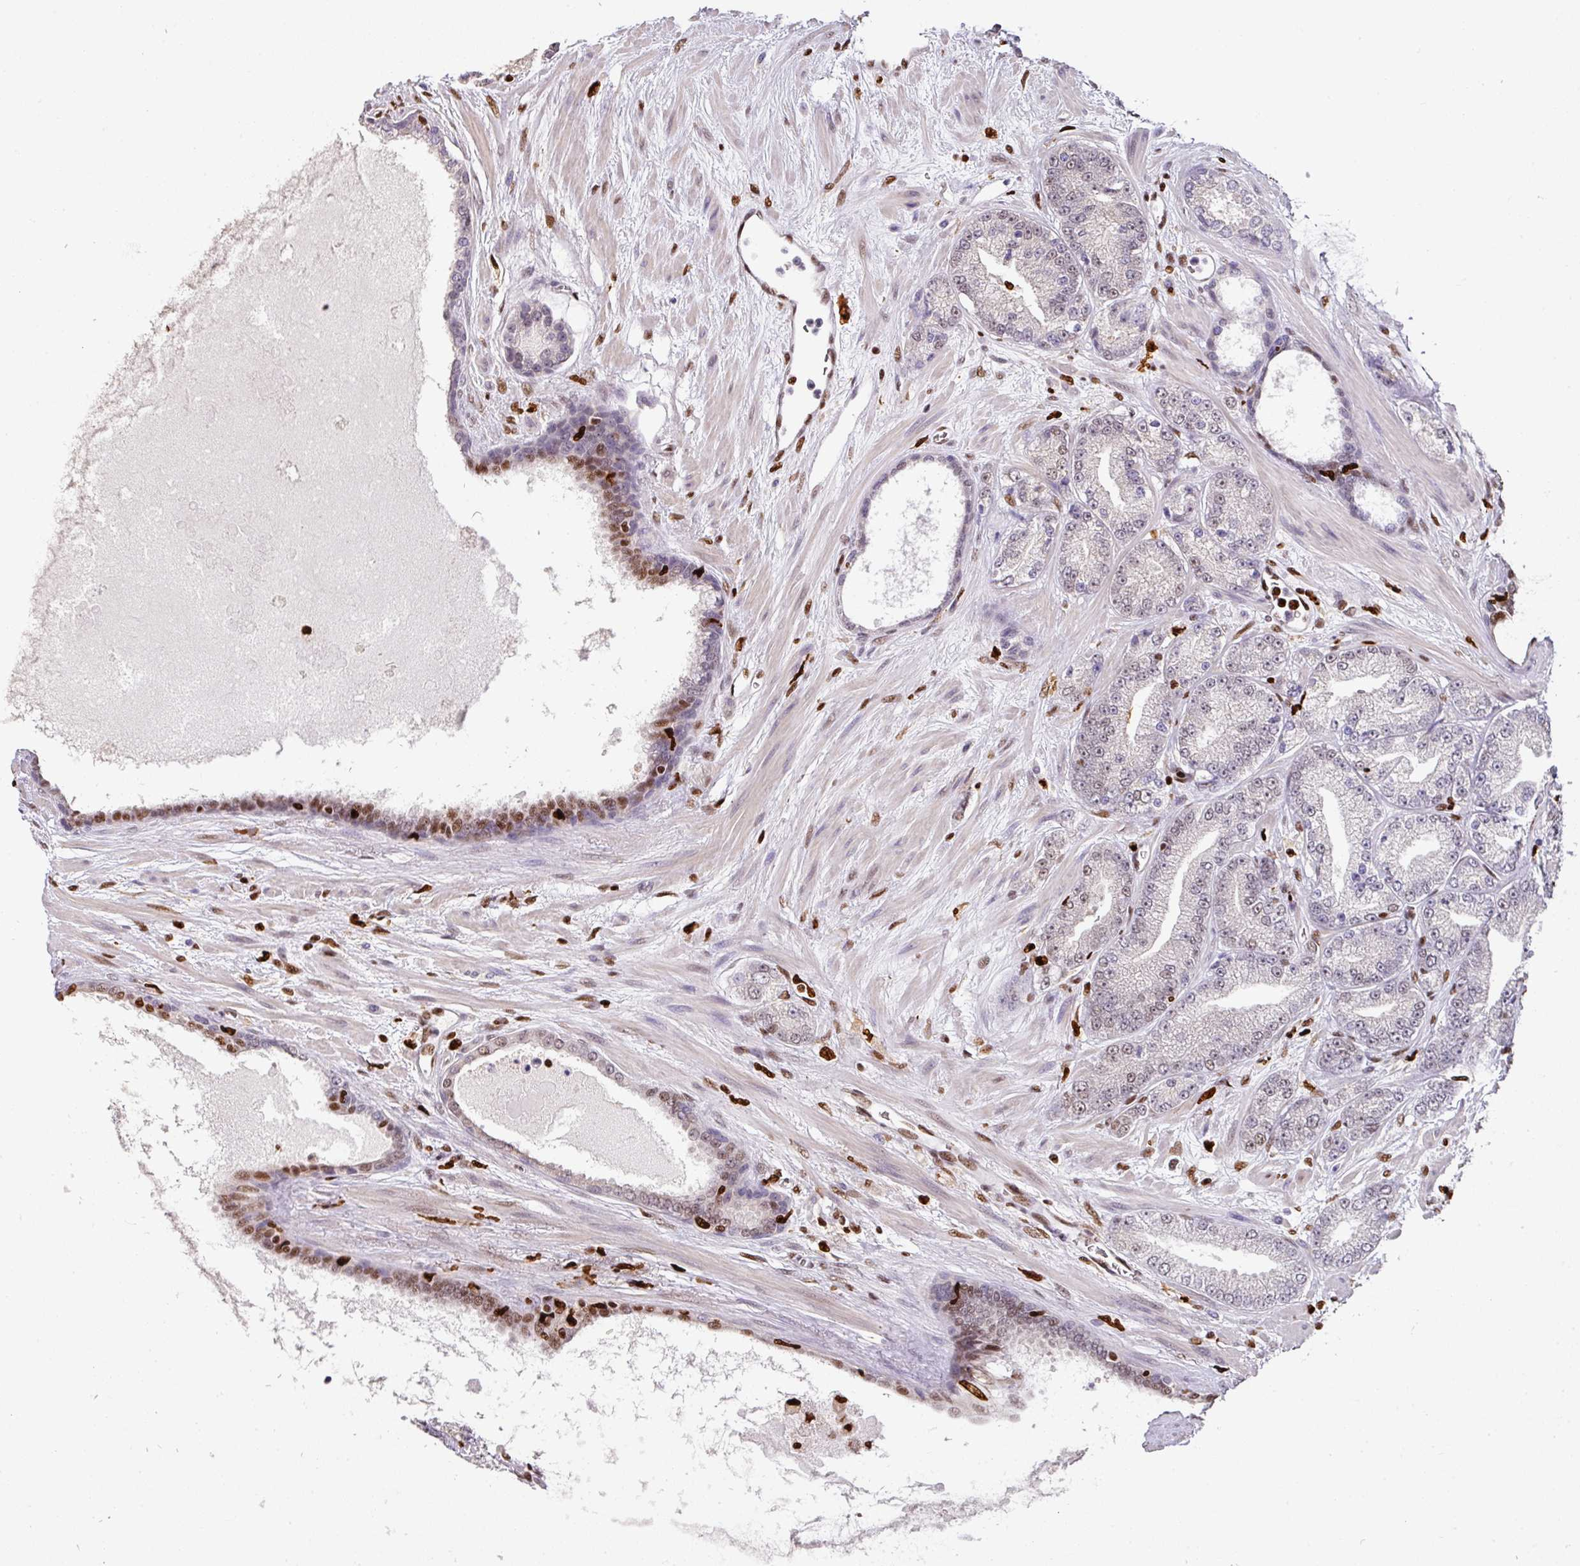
{"staining": {"intensity": "weak", "quantity": "<25%", "location": "nuclear"}, "tissue": "prostate cancer", "cell_type": "Tumor cells", "image_type": "cancer", "snomed": [{"axis": "morphology", "description": "Adenocarcinoma, High grade"}, {"axis": "topography", "description": "Prostate"}], "caption": "Prostate cancer was stained to show a protein in brown. There is no significant expression in tumor cells.", "gene": "SAMHD1", "patient": {"sex": "male", "age": 68}}